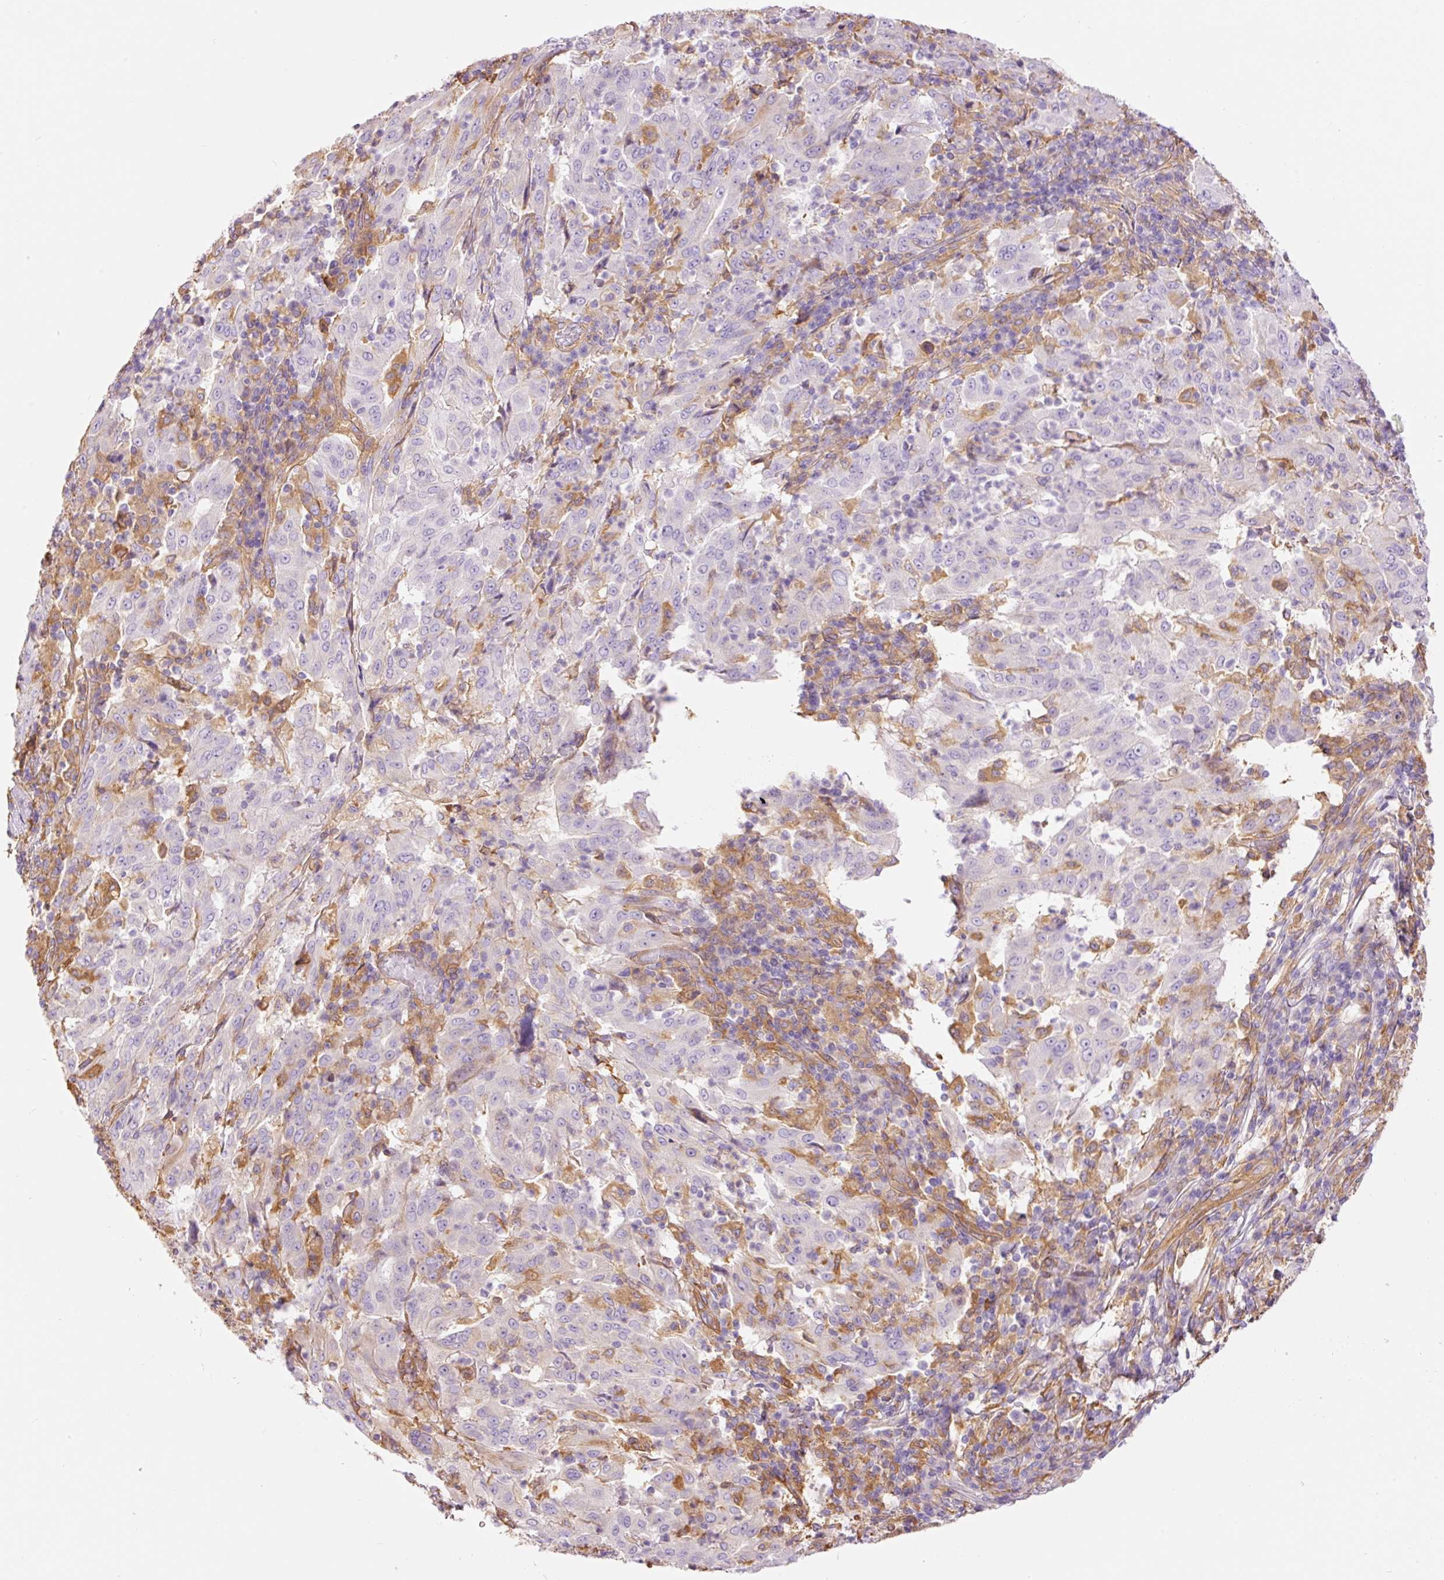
{"staining": {"intensity": "negative", "quantity": "none", "location": "none"}, "tissue": "pancreatic cancer", "cell_type": "Tumor cells", "image_type": "cancer", "snomed": [{"axis": "morphology", "description": "Adenocarcinoma, NOS"}, {"axis": "topography", "description": "Pancreas"}], "caption": "Micrograph shows no significant protein staining in tumor cells of pancreatic cancer (adenocarcinoma).", "gene": "IL10RB", "patient": {"sex": "male", "age": 63}}